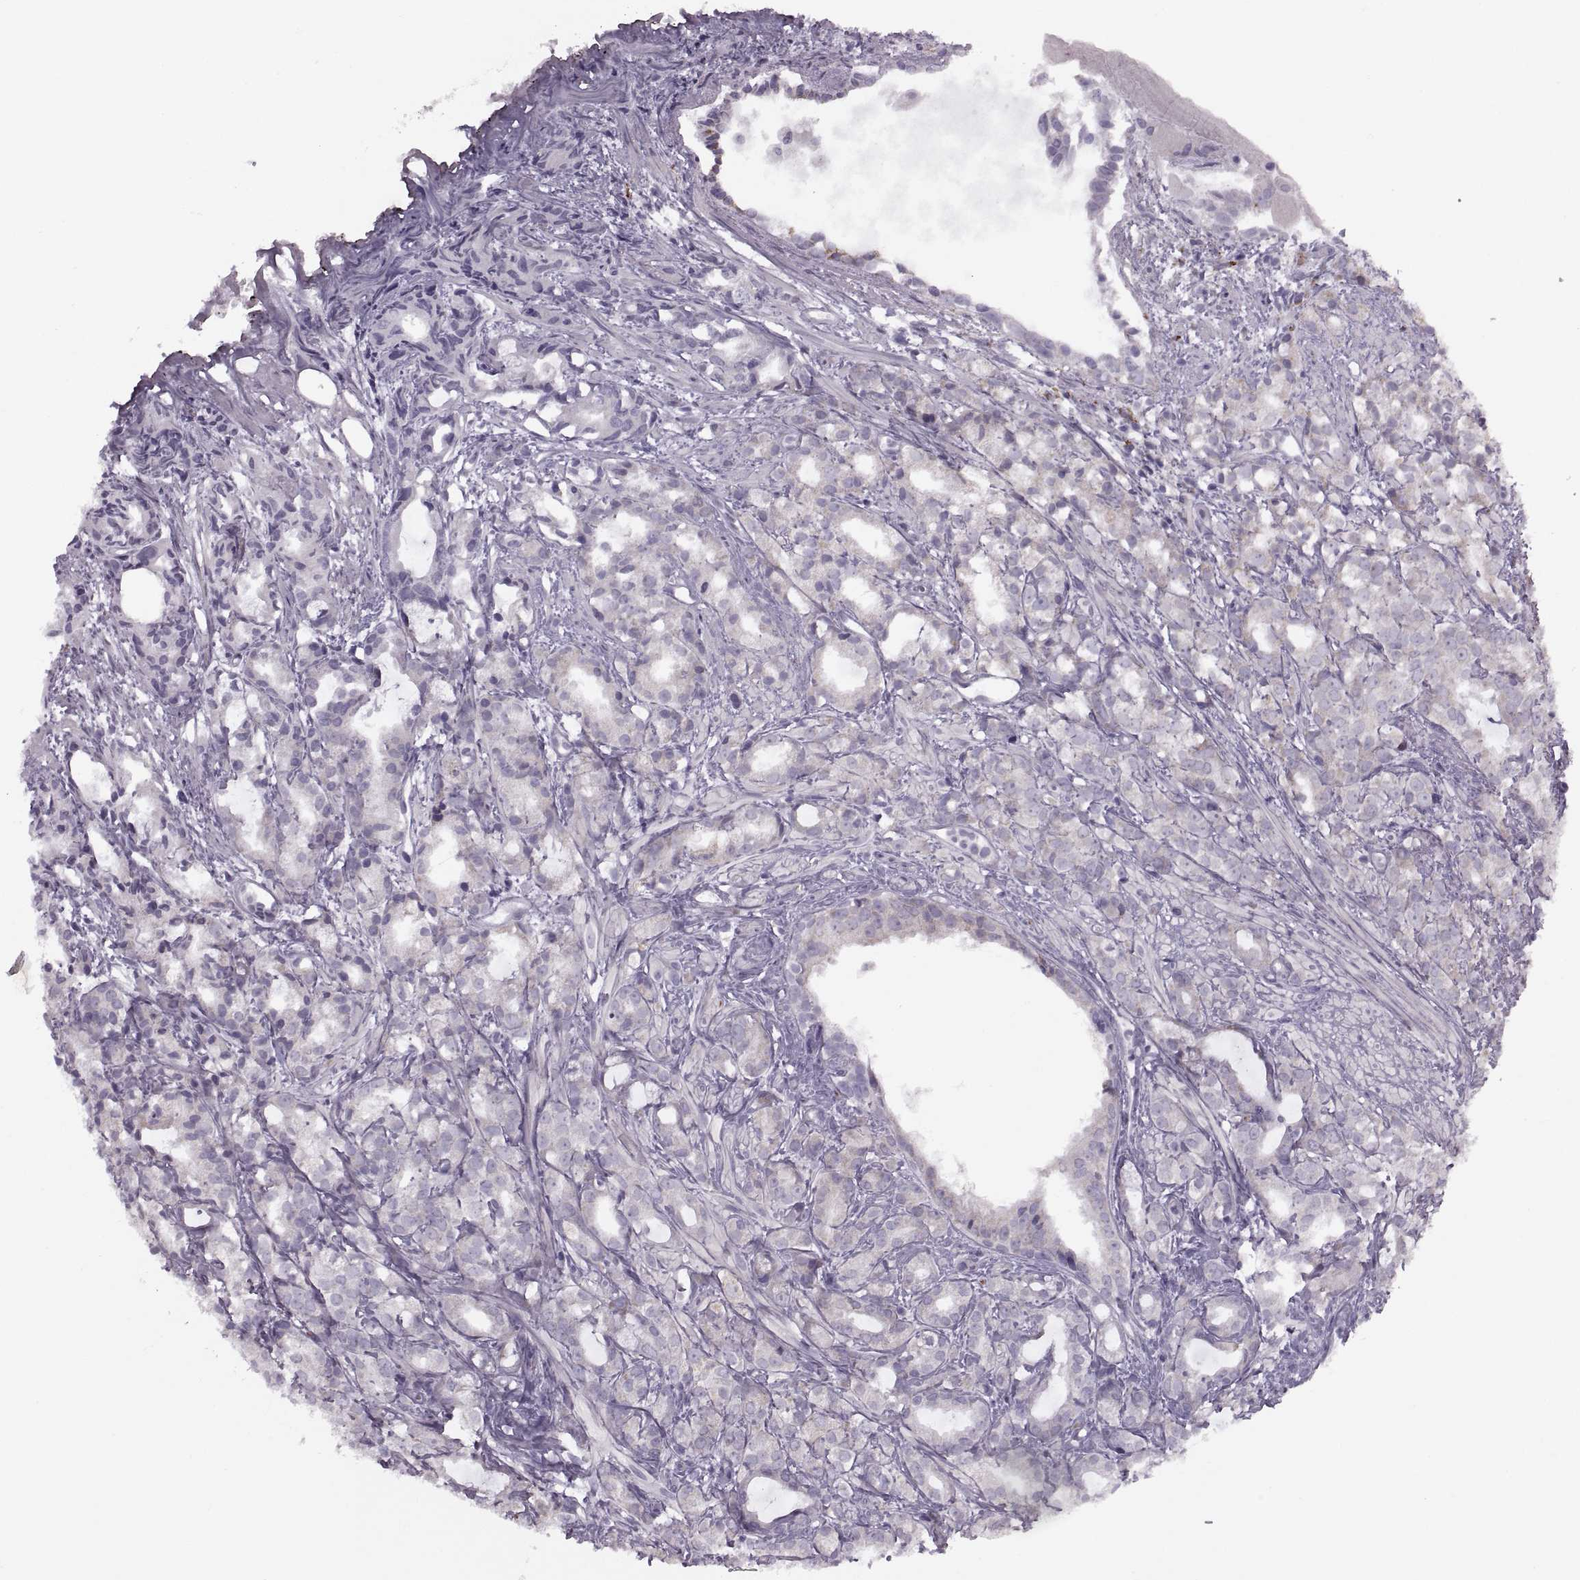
{"staining": {"intensity": "weak", "quantity": "<25%", "location": "cytoplasmic/membranous"}, "tissue": "prostate cancer", "cell_type": "Tumor cells", "image_type": "cancer", "snomed": [{"axis": "morphology", "description": "Adenocarcinoma, High grade"}, {"axis": "topography", "description": "Prostate"}], "caption": "This is a micrograph of immunohistochemistry staining of prostate adenocarcinoma (high-grade), which shows no staining in tumor cells. The staining was performed using DAB (3,3'-diaminobenzidine) to visualize the protein expression in brown, while the nuclei were stained in blue with hematoxylin (Magnification: 20x).", "gene": "PIERCE1", "patient": {"sex": "male", "age": 79}}